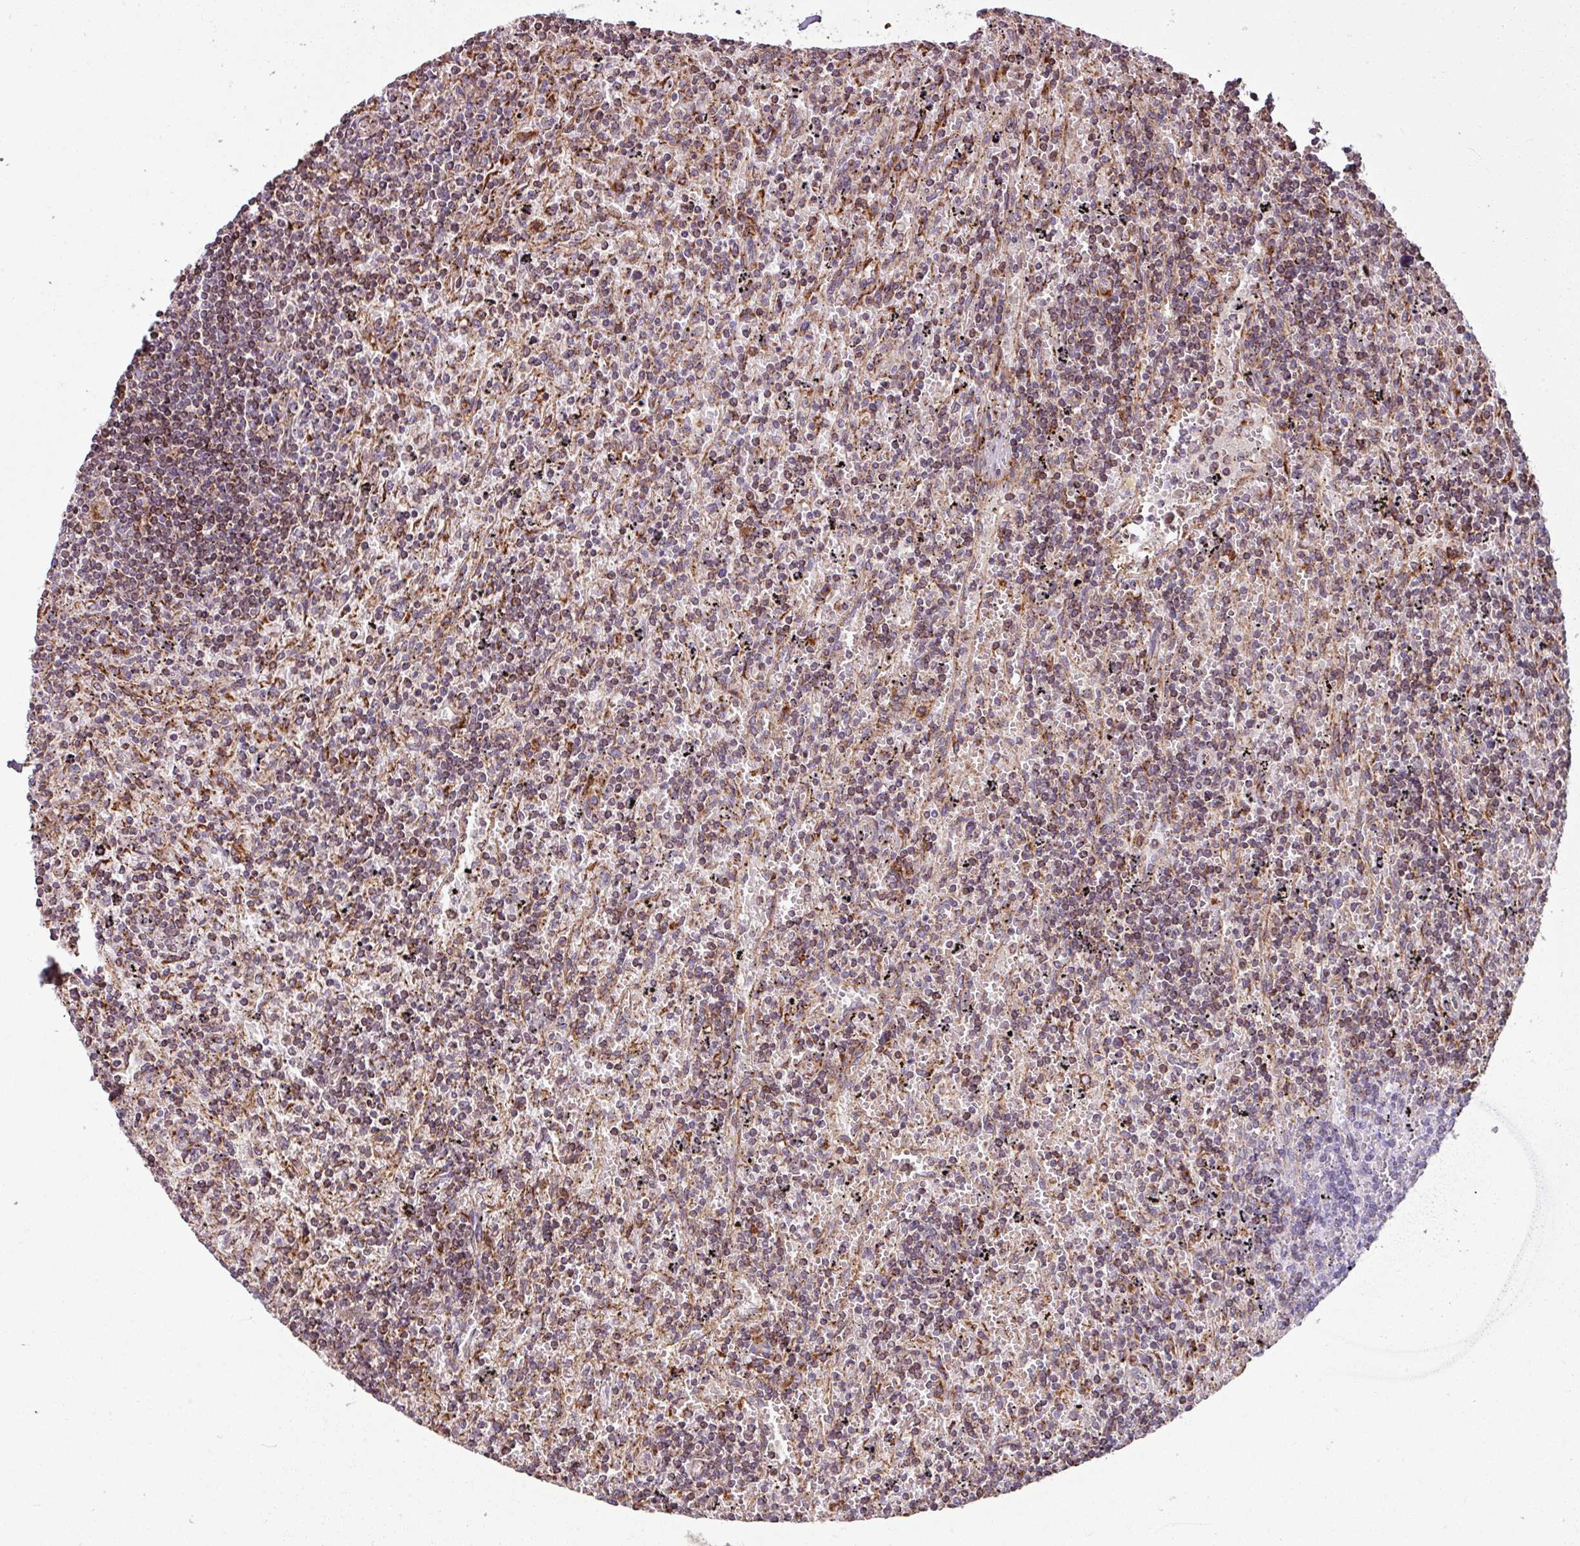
{"staining": {"intensity": "moderate", "quantity": "<25%", "location": "cytoplasmic/membranous"}, "tissue": "lymphoma", "cell_type": "Tumor cells", "image_type": "cancer", "snomed": [{"axis": "morphology", "description": "Malignant lymphoma, non-Hodgkin's type, Low grade"}, {"axis": "topography", "description": "Spleen"}], "caption": "Tumor cells exhibit low levels of moderate cytoplasmic/membranous expression in approximately <25% of cells in malignant lymphoma, non-Hodgkin's type (low-grade).", "gene": "MAGT1", "patient": {"sex": "male", "age": 76}}